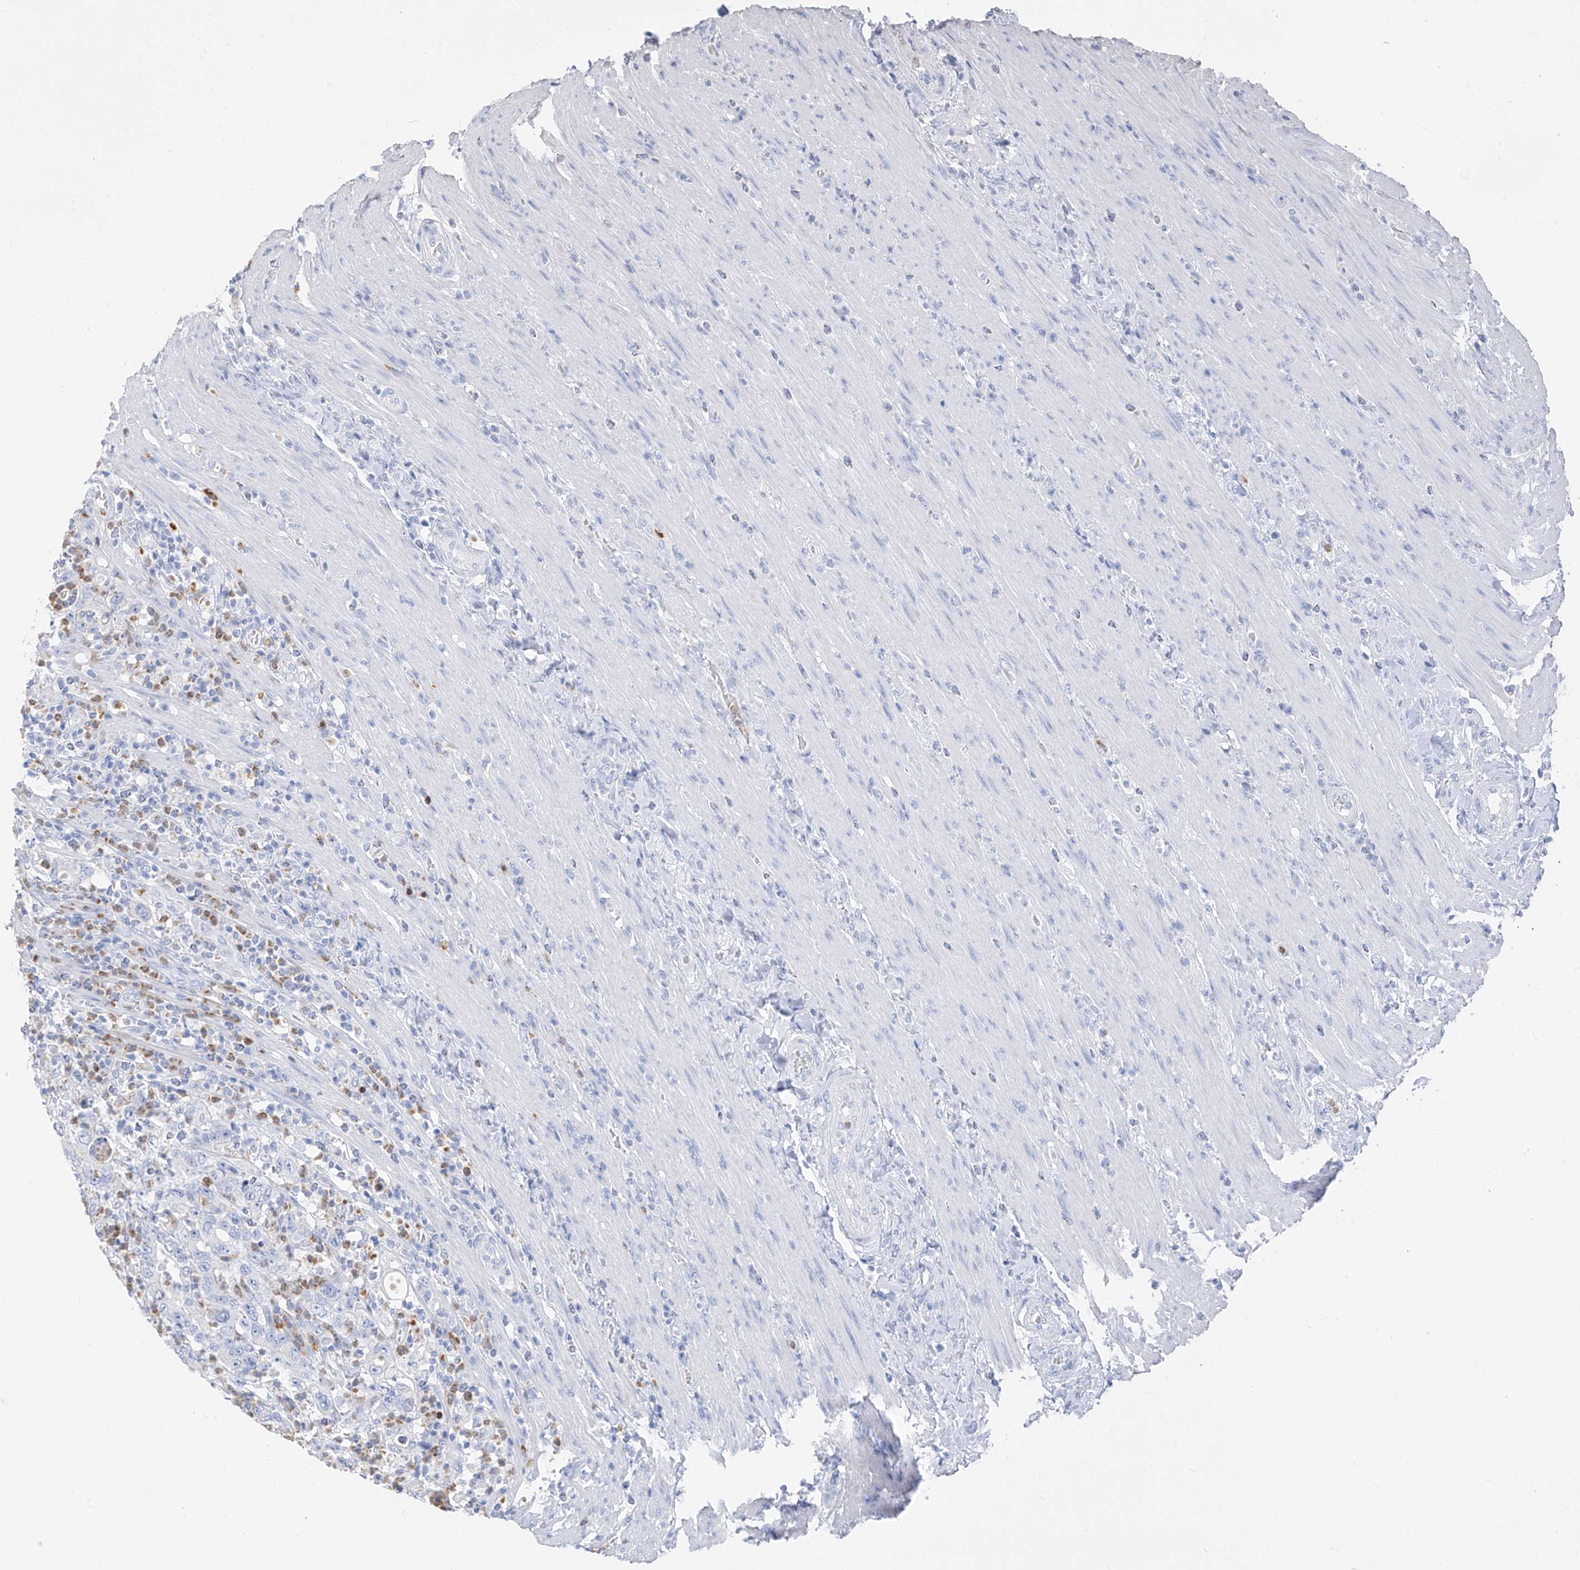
{"staining": {"intensity": "negative", "quantity": "none", "location": "none"}, "tissue": "colorectal cancer", "cell_type": "Tumor cells", "image_type": "cancer", "snomed": [{"axis": "morphology", "description": "Adenocarcinoma, NOS"}, {"axis": "topography", "description": "Colon"}], "caption": "Colorectal cancer (adenocarcinoma) was stained to show a protein in brown. There is no significant positivity in tumor cells.", "gene": "PAFAH1B3", "patient": {"sex": "female", "age": 75}}